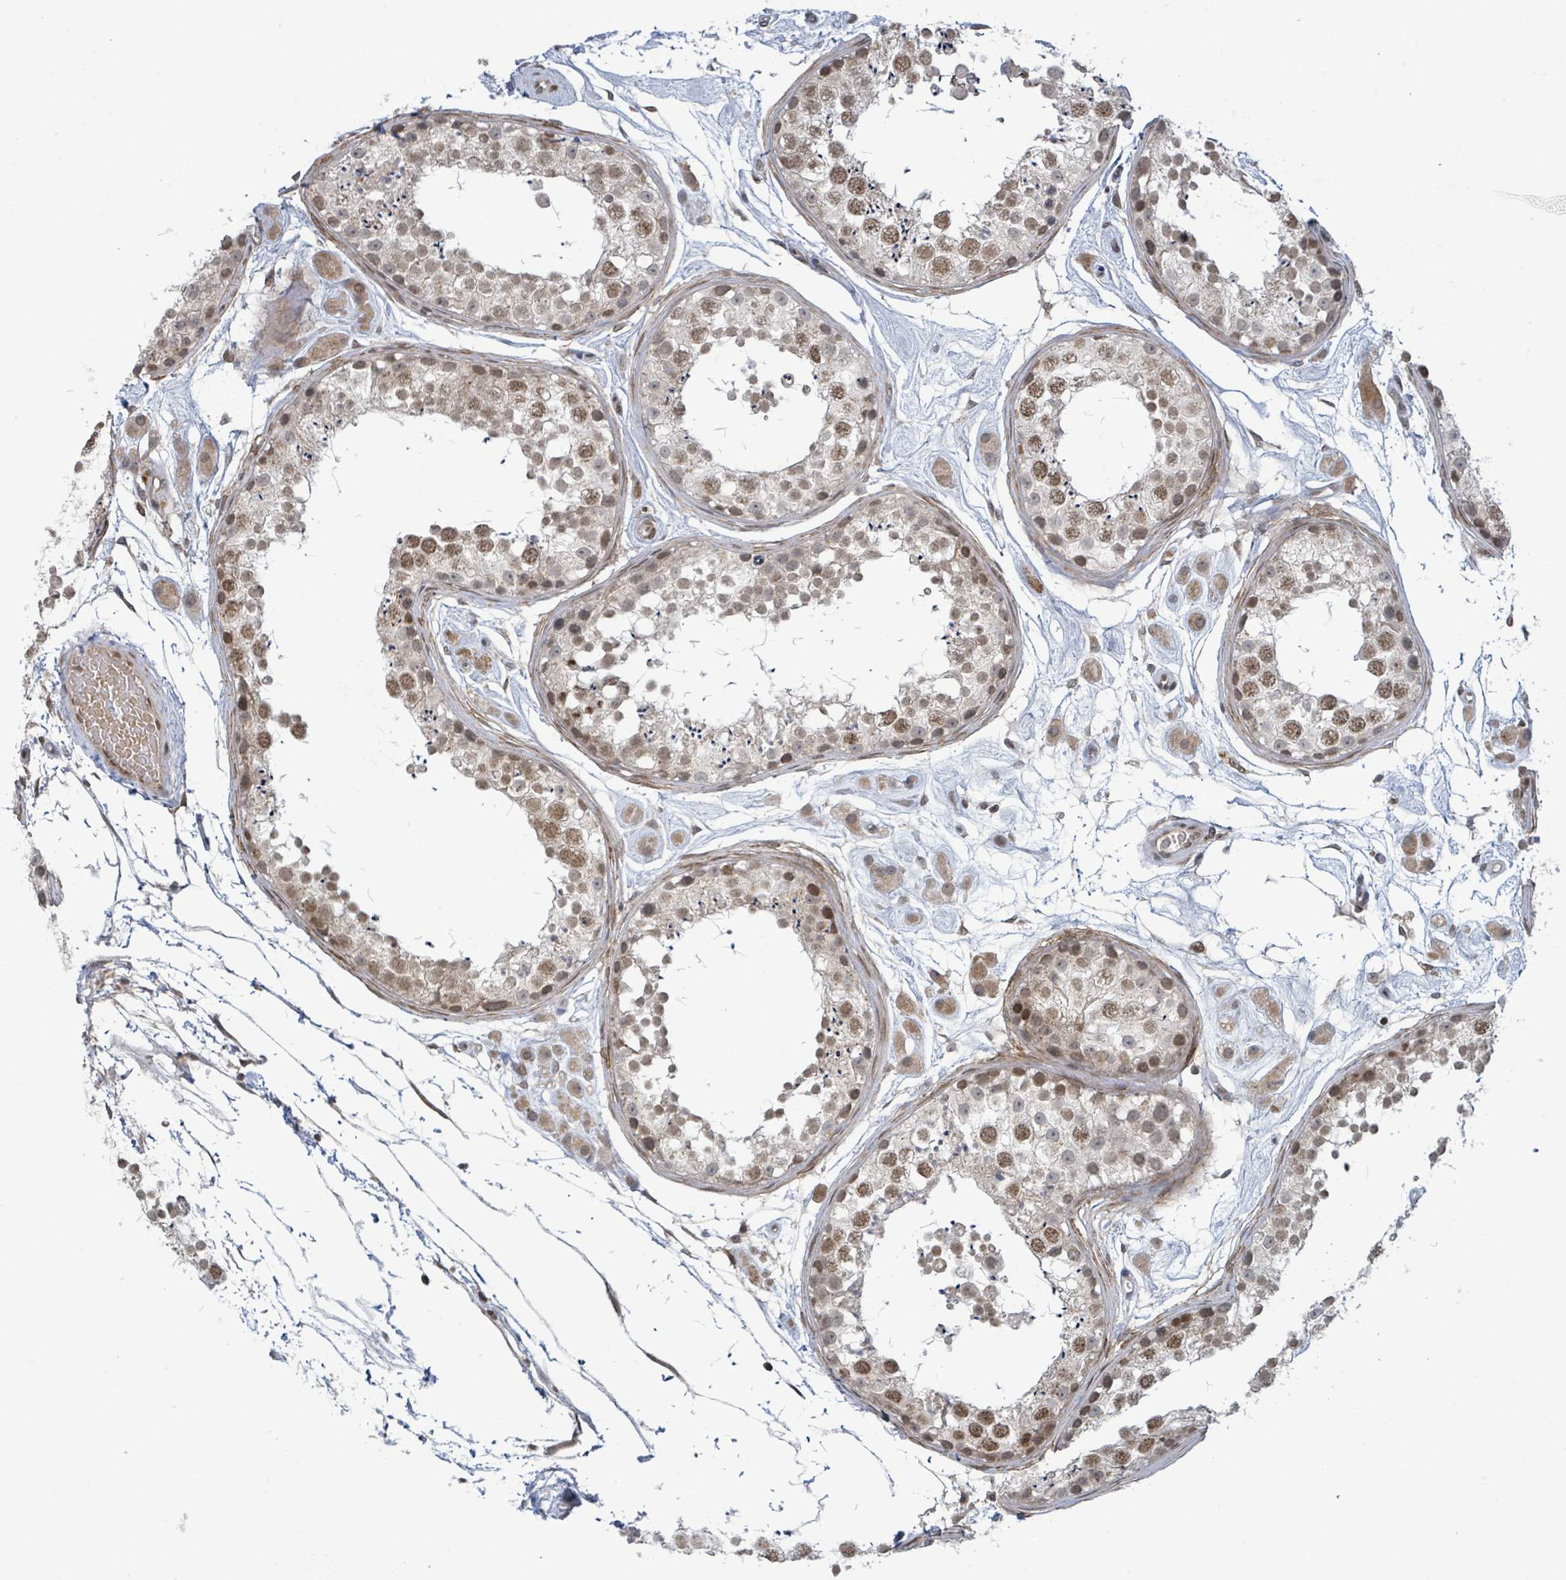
{"staining": {"intensity": "moderate", "quantity": ">75%", "location": "nuclear"}, "tissue": "testis", "cell_type": "Cells in seminiferous ducts", "image_type": "normal", "snomed": [{"axis": "morphology", "description": "Normal tissue, NOS"}, {"axis": "topography", "description": "Testis"}], "caption": "Protein staining by immunohistochemistry reveals moderate nuclear positivity in about >75% of cells in seminiferous ducts in unremarkable testis.", "gene": "SBF2", "patient": {"sex": "male", "age": 25}}